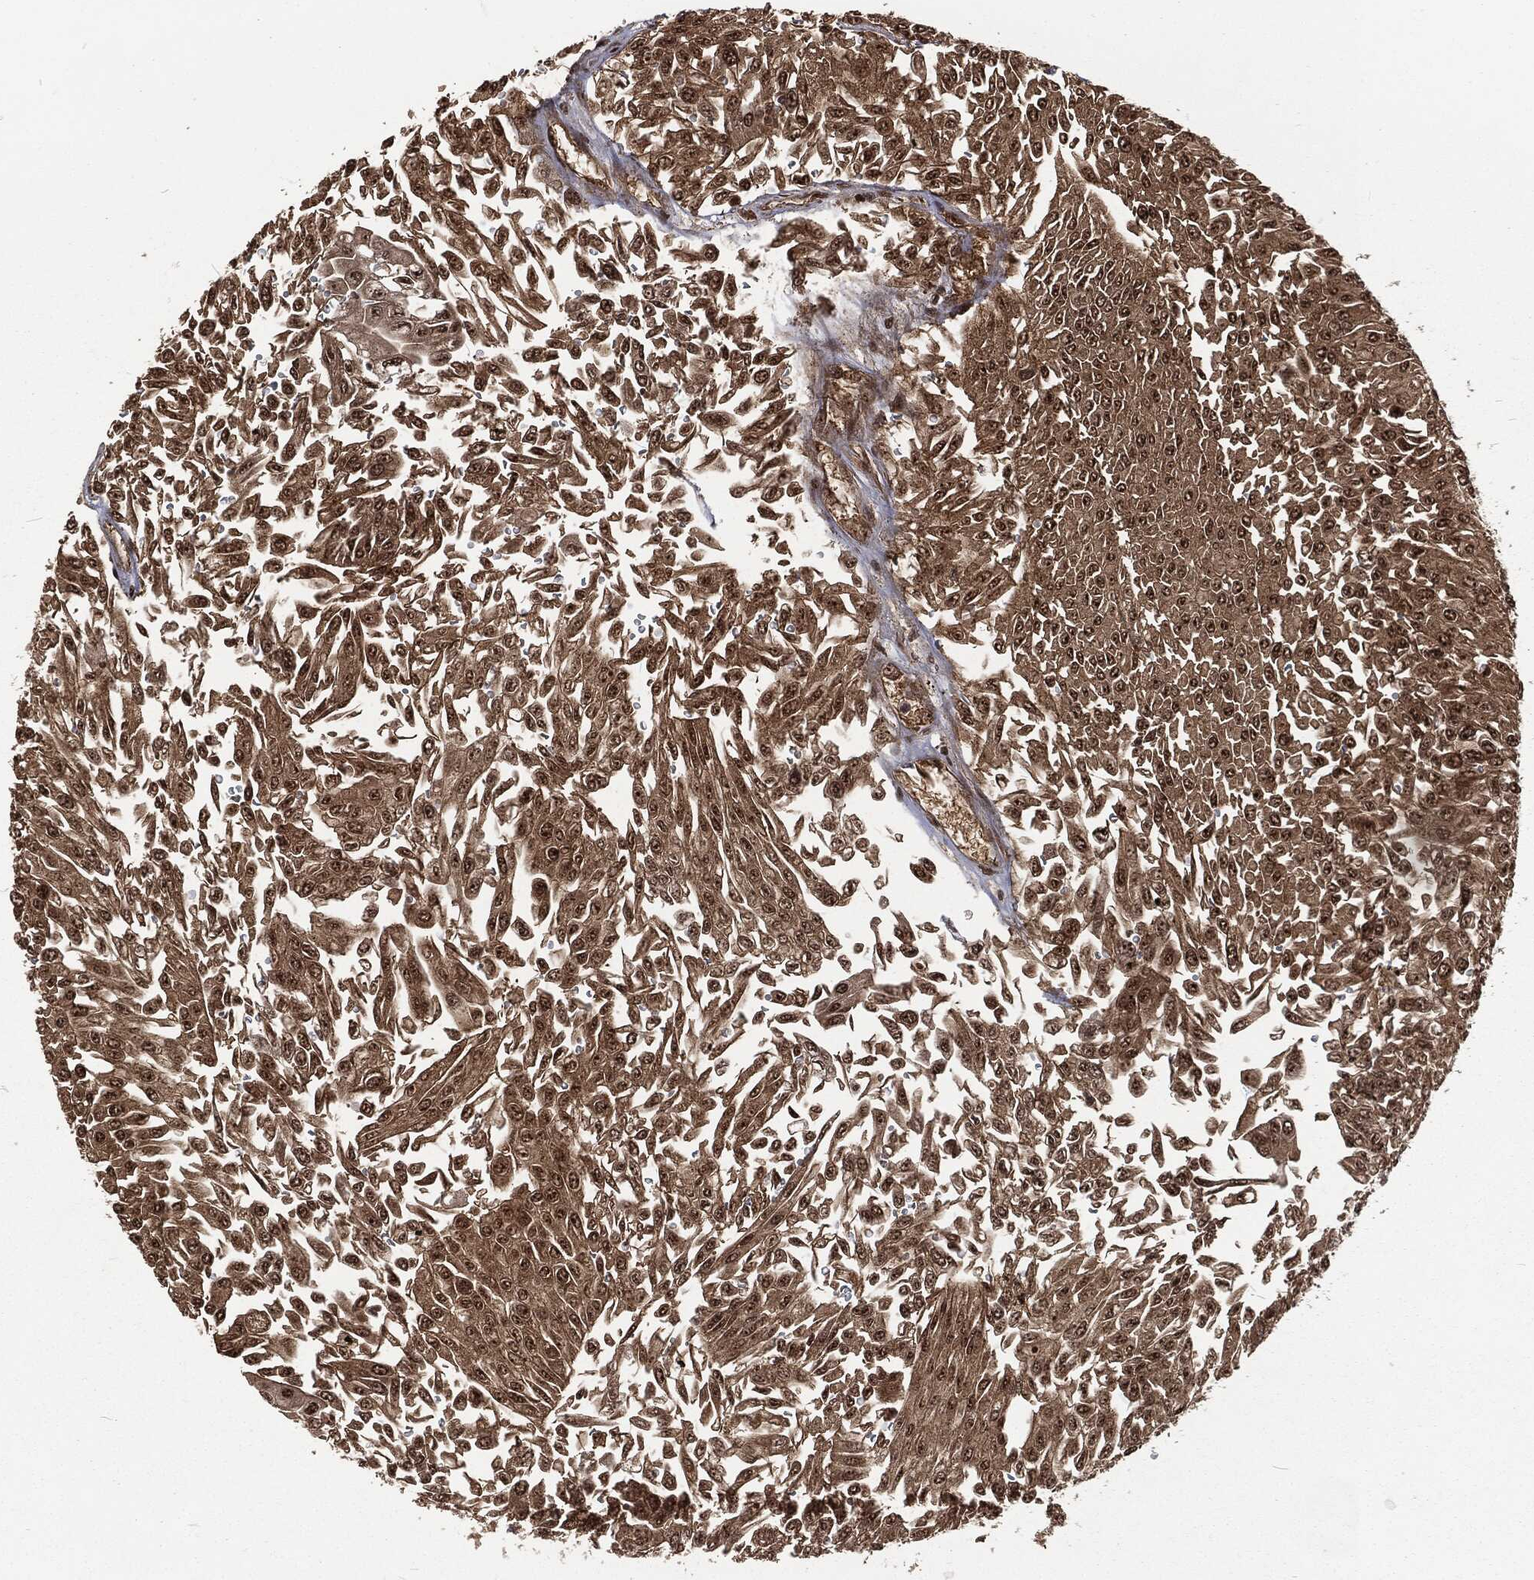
{"staining": {"intensity": "moderate", "quantity": ">75%", "location": "cytoplasmic/membranous,nuclear"}, "tissue": "urothelial cancer", "cell_type": "Tumor cells", "image_type": "cancer", "snomed": [{"axis": "morphology", "description": "Urothelial carcinoma, Low grade"}, {"axis": "topography", "description": "Urinary bladder"}], "caption": "Protein staining of urothelial cancer tissue exhibits moderate cytoplasmic/membranous and nuclear staining in approximately >75% of tumor cells. The protein is stained brown, and the nuclei are stained in blue (DAB IHC with brightfield microscopy, high magnification).", "gene": "NGRN", "patient": {"sex": "male", "age": 67}}